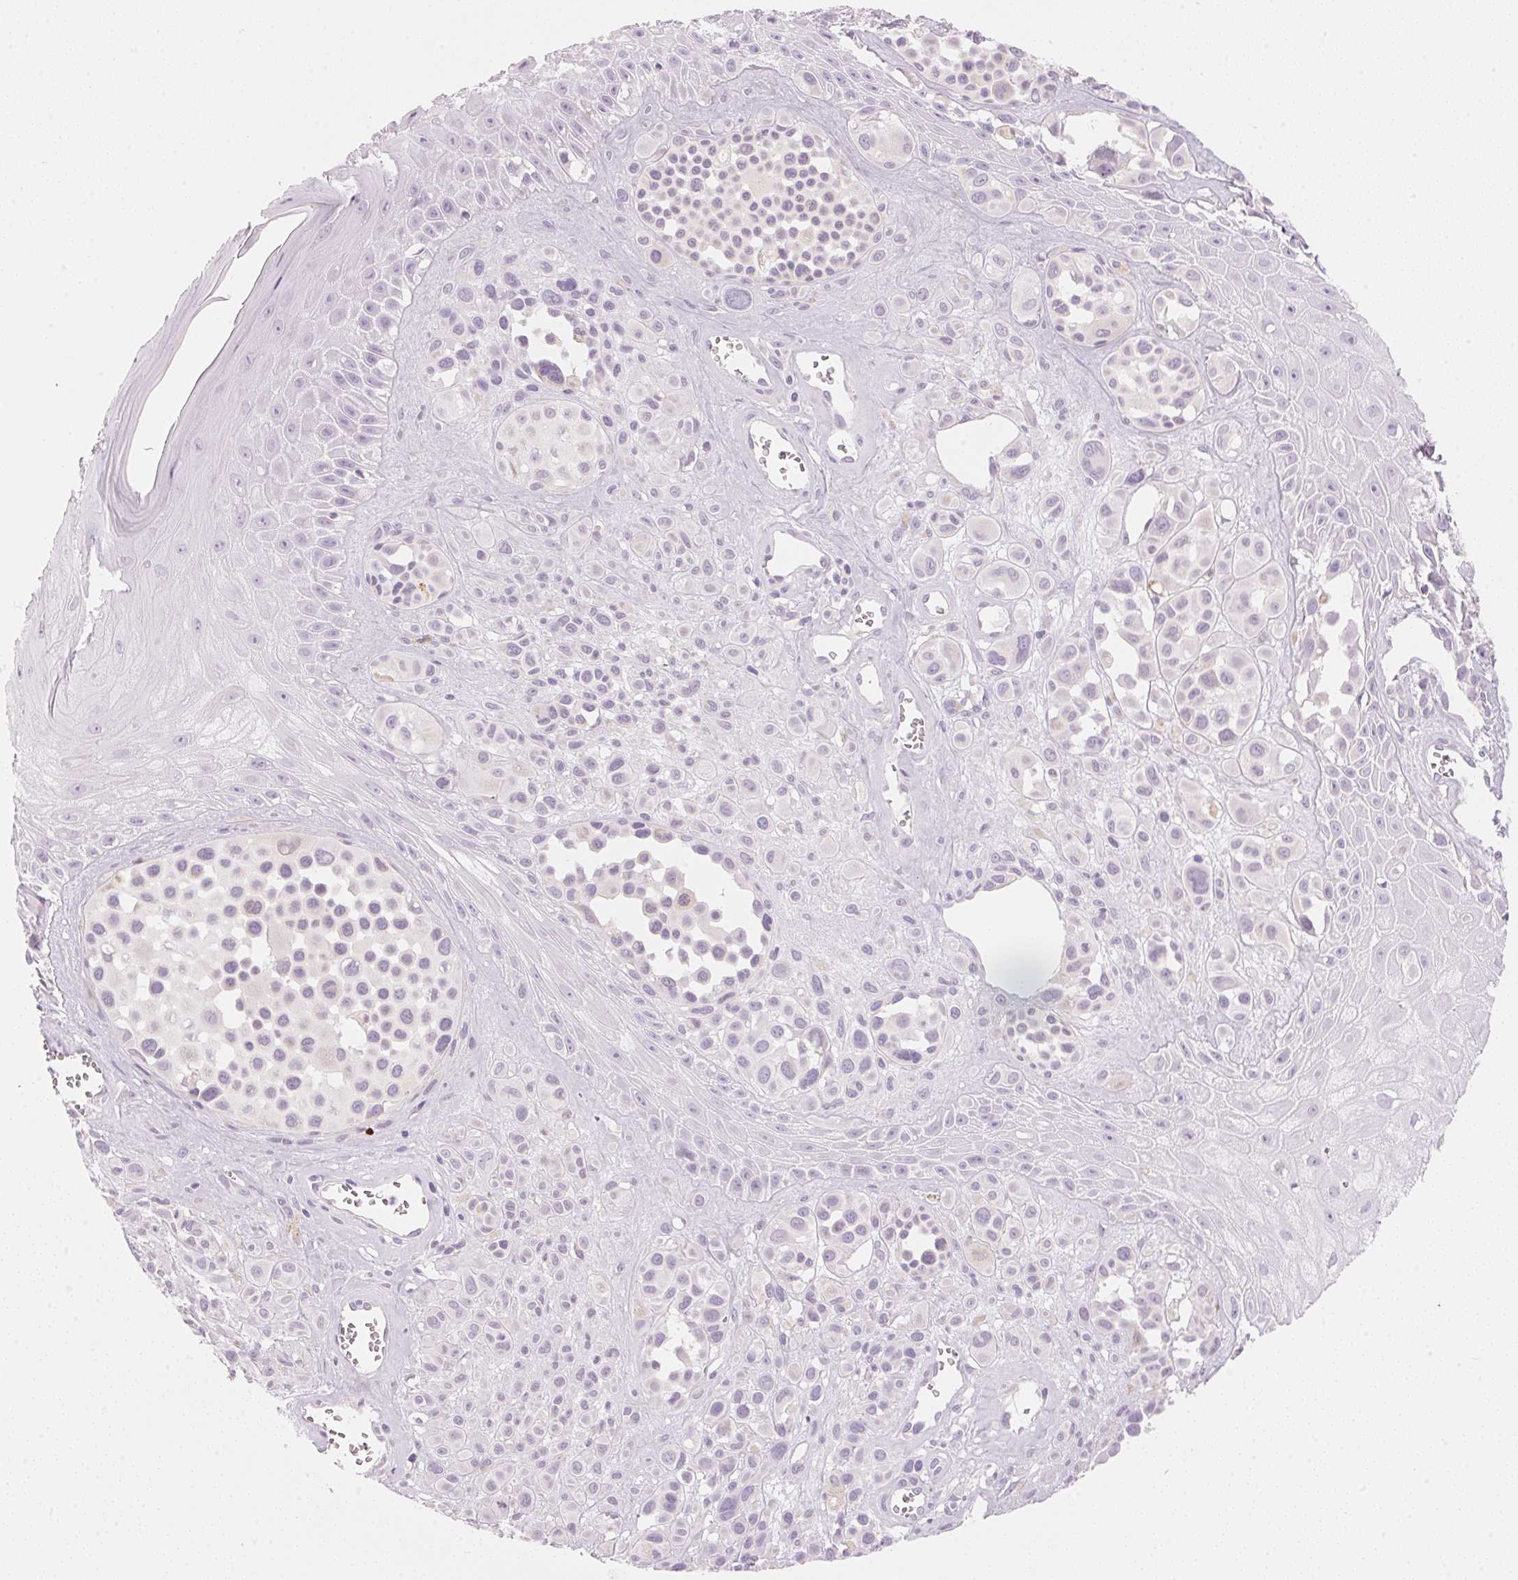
{"staining": {"intensity": "negative", "quantity": "none", "location": "none"}, "tissue": "melanoma", "cell_type": "Tumor cells", "image_type": "cancer", "snomed": [{"axis": "morphology", "description": "Malignant melanoma, NOS"}, {"axis": "topography", "description": "Skin"}], "caption": "Tumor cells show no significant staining in melanoma. (DAB immunohistochemistry, high magnification).", "gene": "HOXB13", "patient": {"sex": "male", "age": 77}}